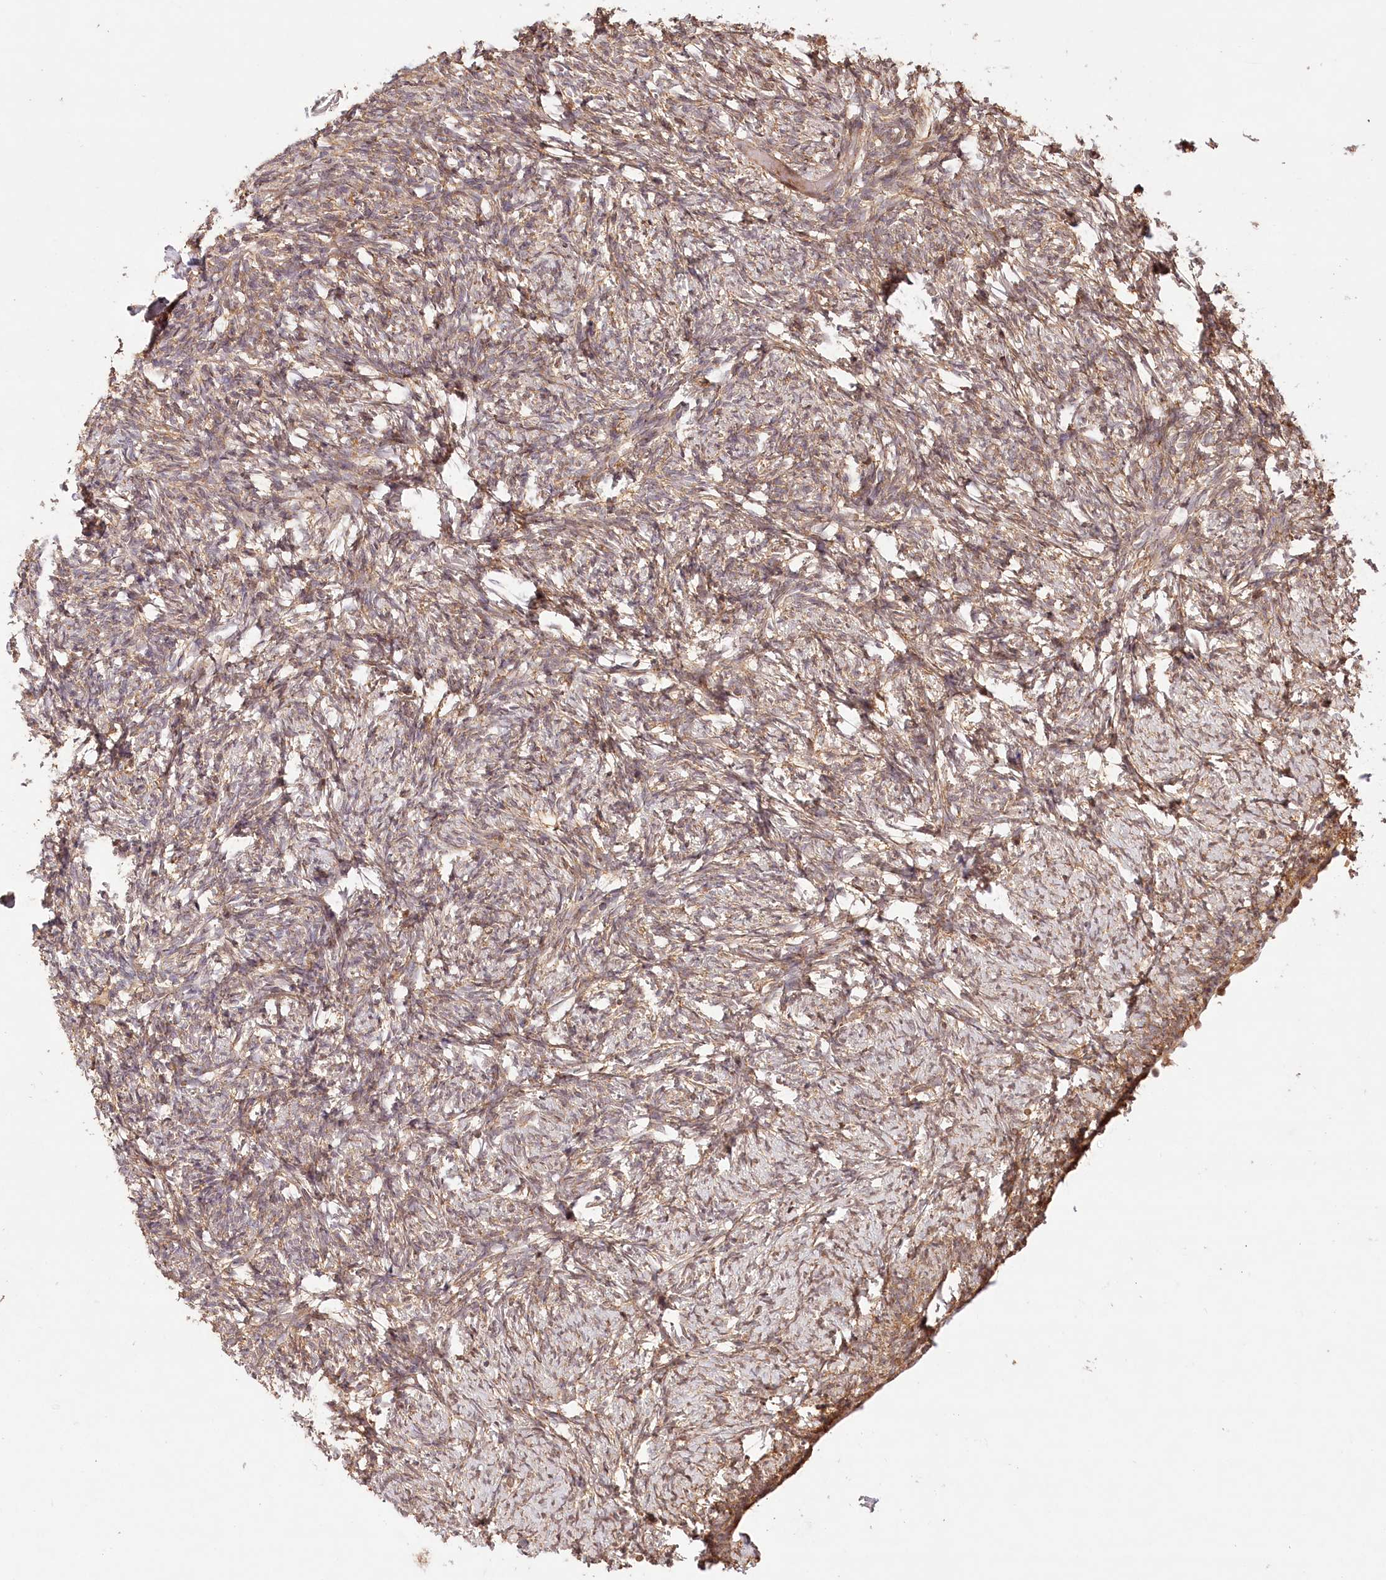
{"staining": {"intensity": "strong", "quantity": ">75%", "location": "cytoplasmic/membranous"}, "tissue": "ovary", "cell_type": "Follicle cells", "image_type": "normal", "snomed": [{"axis": "morphology", "description": "Normal tissue, NOS"}, {"axis": "topography", "description": "Ovary"}], "caption": "Immunohistochemistry (DAB (3,3'-diaminobenzidine)) staining of unremarkable ovary displays strong cytoplasmic/membranous protein expression in approximately >75% of follicle cells. The staining was performed using DAB (3,3'-diaminobenzidine), with brown indicating positive protein expression. Nuclei are stained blue with hematoxylin.", "gene": "LSS", "patient": {"sex": "female", "age": 60}}